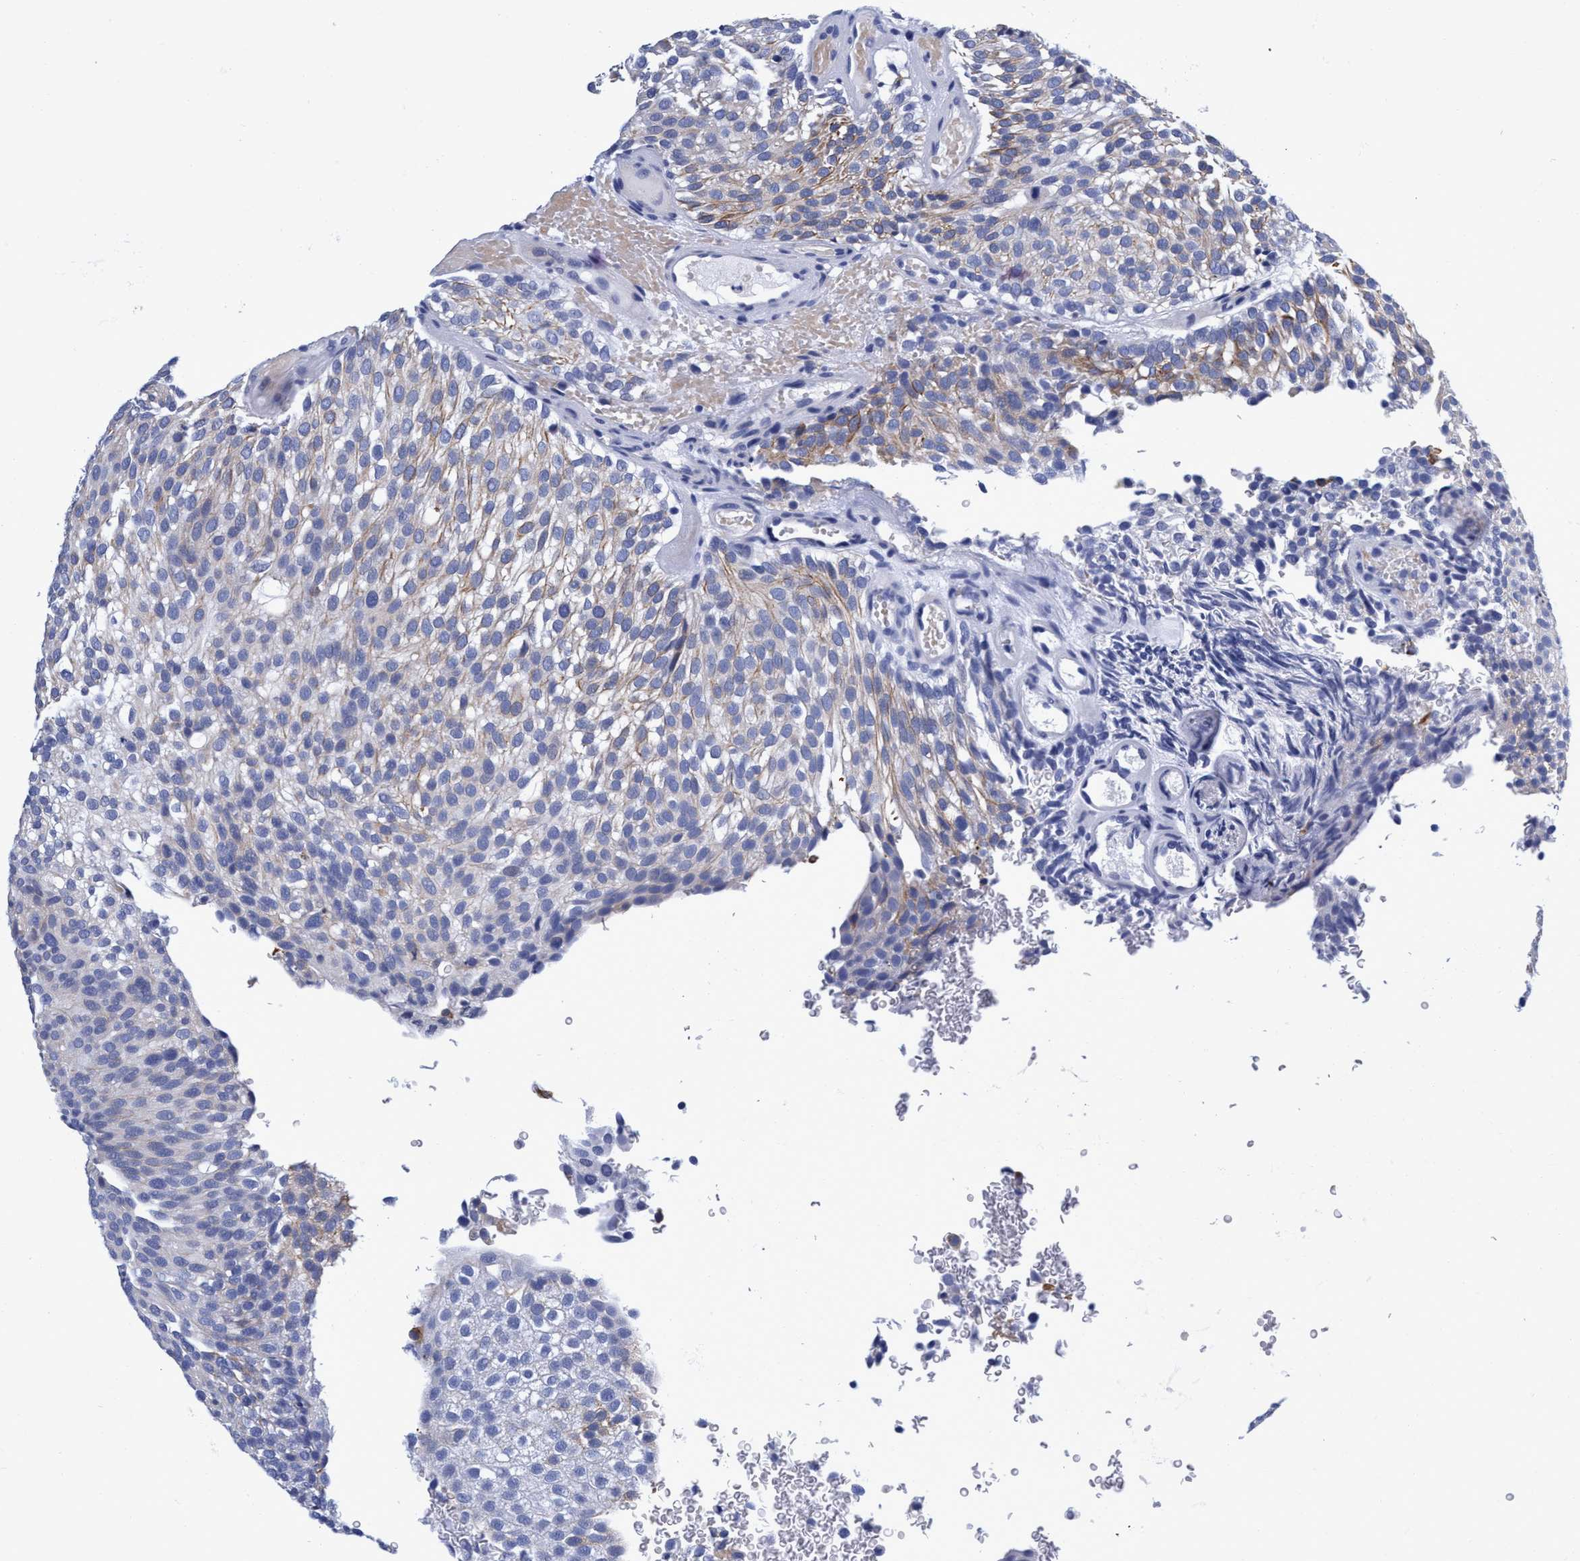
{"staining": {"intensity": "moderate", "quantity": "25%-75%", "location": "cytoplasmic/membranous"}, "tissue": "urothelial cancer", "cell_type": "Tumor cells", "image_type": "cancer", "snomed": [{"axis": "morphology", "description": "Urothelial carcinoma, Low grade"}, {"axis": "topography", "description": "Urinary bladder"}], "caption": "Brown immunohistochemical staining in urothelial carcinoma (low-grade) shows moderate cytoplasmic/membranous positivity in approximately 25%-75% of tumor cells.", "gene": "PLPPR1", "patient": {"sex": "male", "age": 78}}